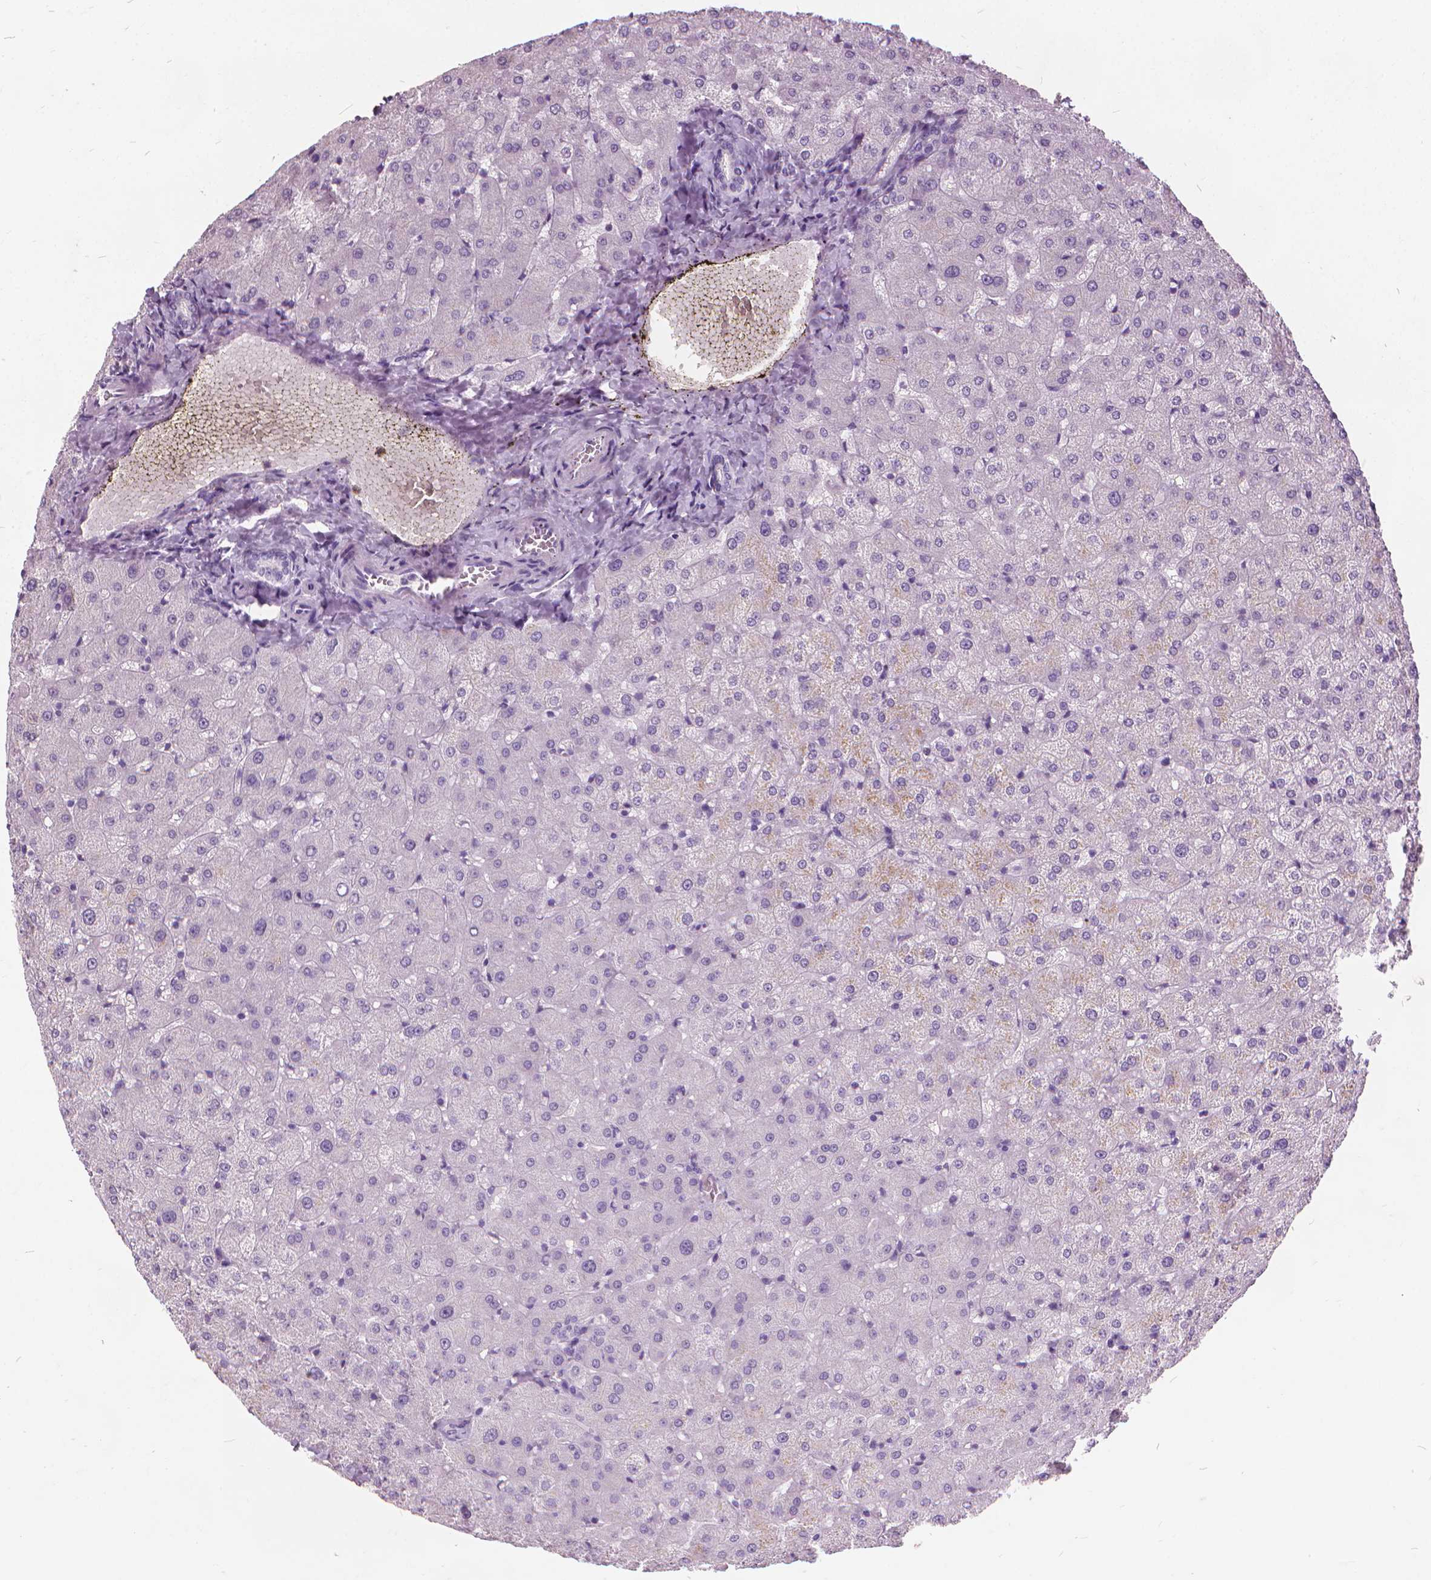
{"staining": {"intensity": "negative", "quantity": "none", "location": "none"}, "tissue": "liver", "cell_type": "Cholangiocytes", "image_type": "normal", "snomed": [{"axis": "morphology", "description": "Normal tissue, NOS"}, {"axis": "topography", "description": "Liver"}], "caption": "DAB immunohistochemical staining of benign human liver shows no significant expression in cholangiocytes.", "gene": "DNM1", "patient": {"sex": "female", "age": 50}}